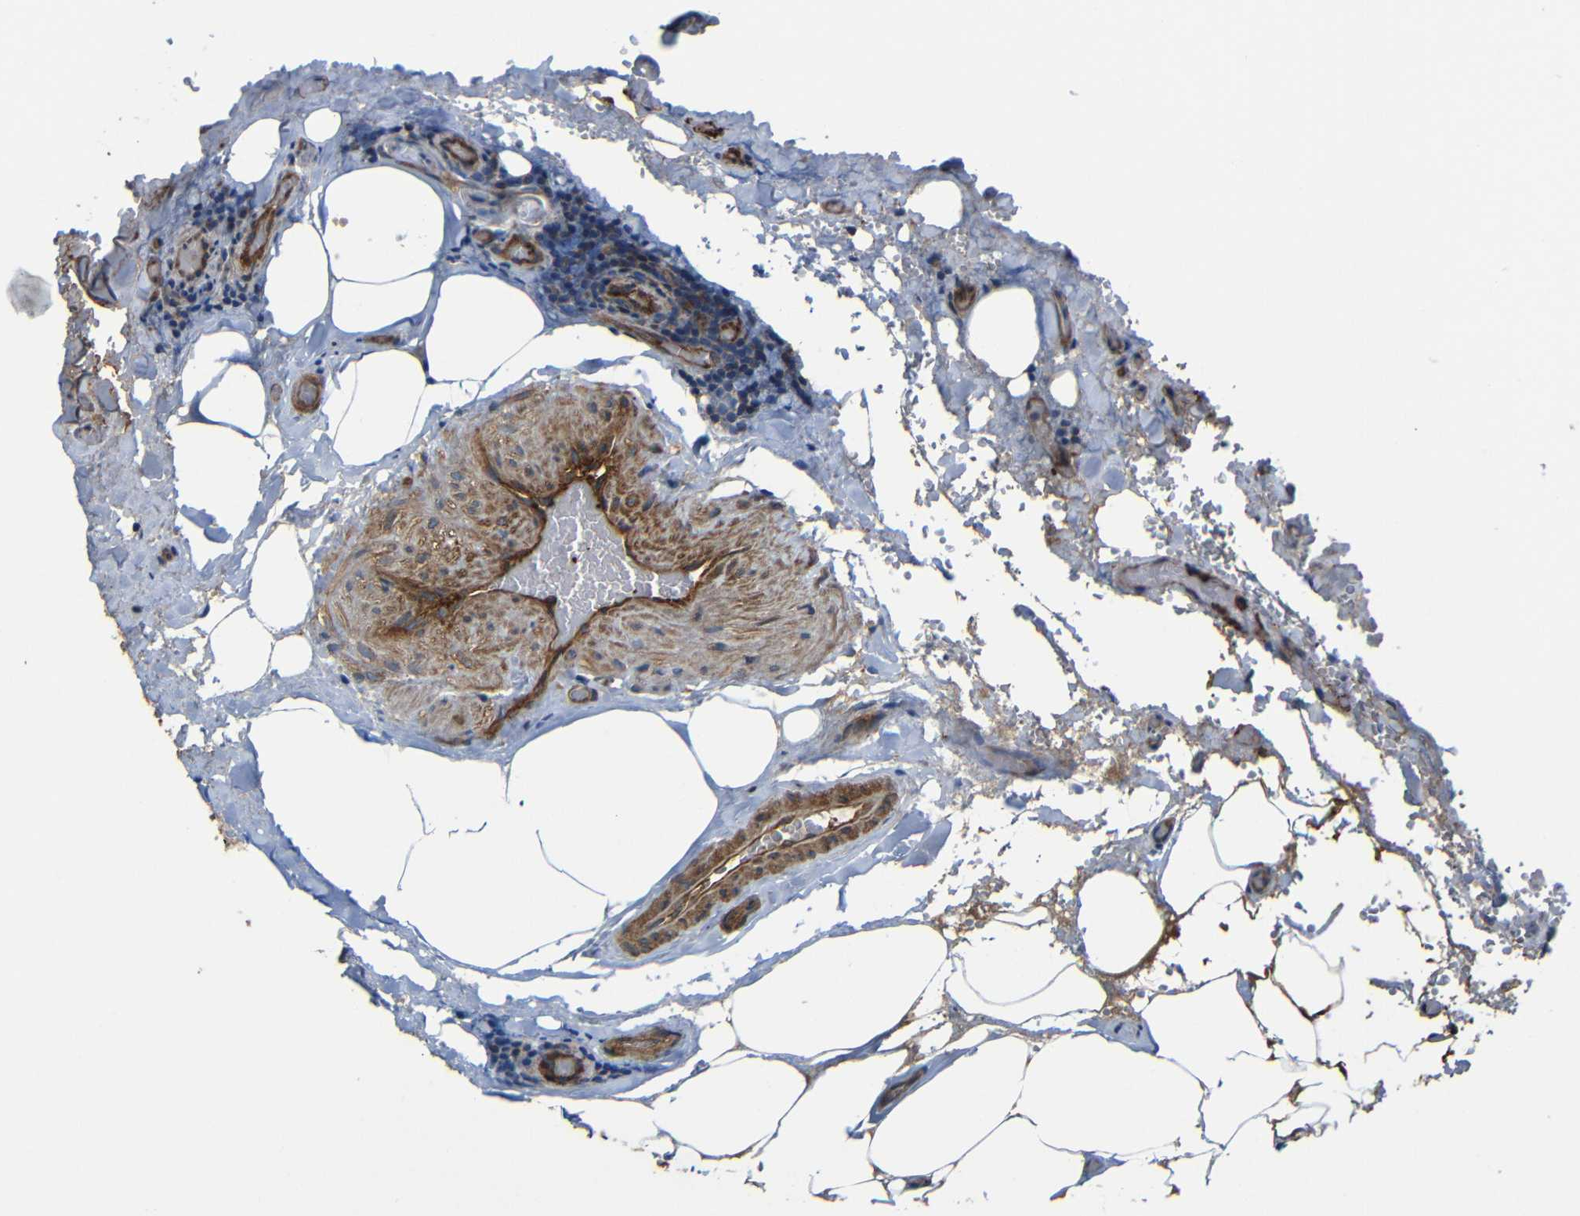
{"staining": {"intensity": "strong", "quantity": ">75%", "location": "cytoplasmic/membranous"}, "tissue": "urothelial cancer", "cell_type": "Tumor cells", "image_type": "cancer", "snomed": [{"axis": "morphology", "description": "Urothelial carcinoma, High grade"}, {"axis": "topography", "description": "Lymph node"}, {"axis": "topography", "description": "Urinary bladder"}], "caption": "Immunohistochemistry histopathology image of human high-grade urothelial carcinoma stained for a protein (brown), which shows high levels of strong cytoplasmic/membranous positivity in approximately >75% of tumor cells.", "gene": "PTCH1", "patient": {"sex": "male", "age": 51}}